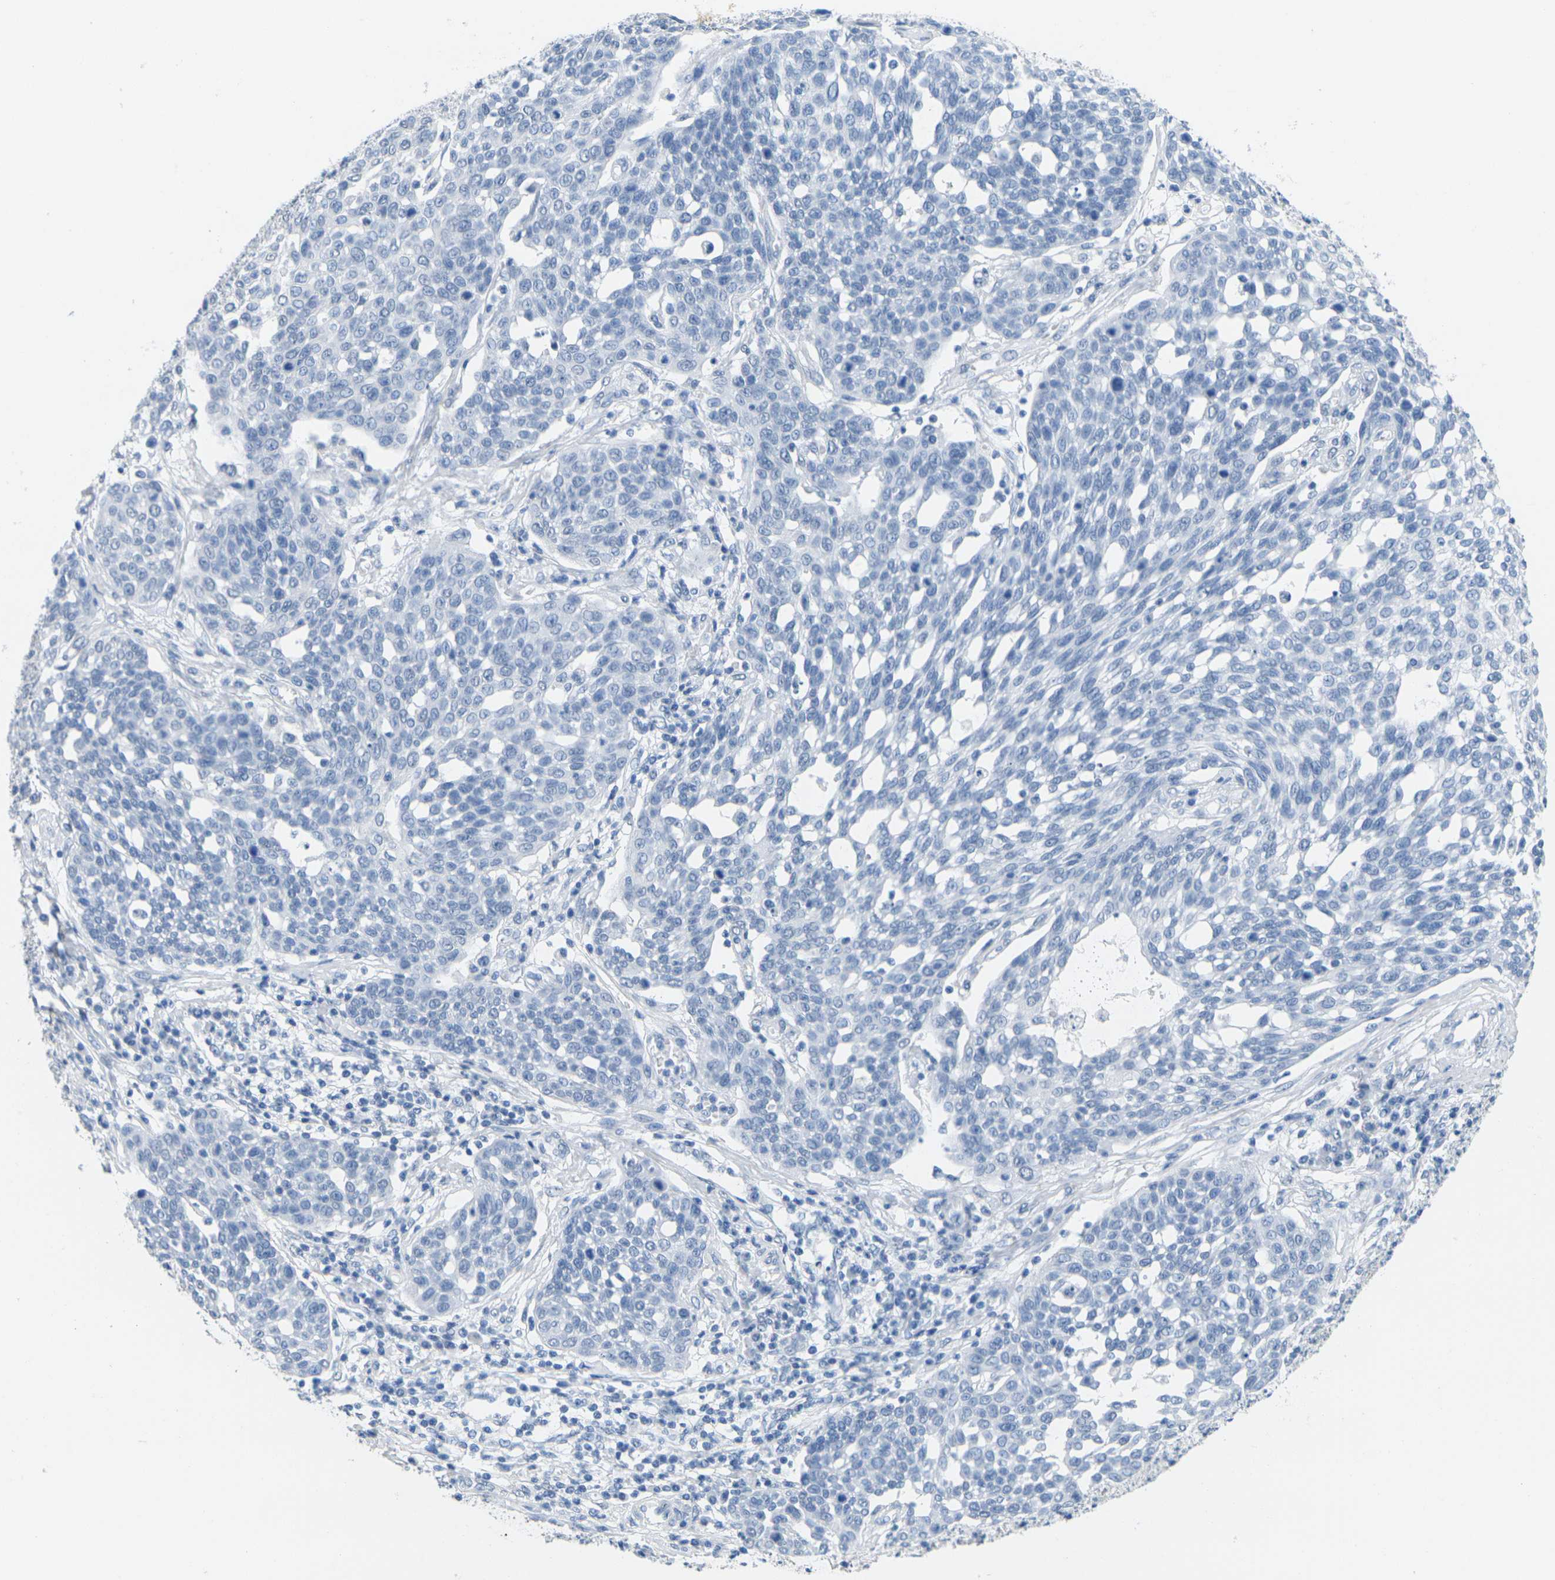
{"staining": {"intensity": "negative", "quantity": "none", "location": "none"}, "tissue": "cervical cancer", "cell_type": "Tumor cells", "image_type": "cancer", "snomed": [{"axis": "morphology", "description": "Squamous cell carcinoma, NOS"}, {"axis": "topography", "description": "Cervix"}], "caption": "This is an immunohistochemistry (IHC) photomicrograph of human cervical cancer (squamous cell carcinoma). There is no staining in tumor cells.", "gene": "CTAG1A", "patient": {"sex": "female", "age": 34}}